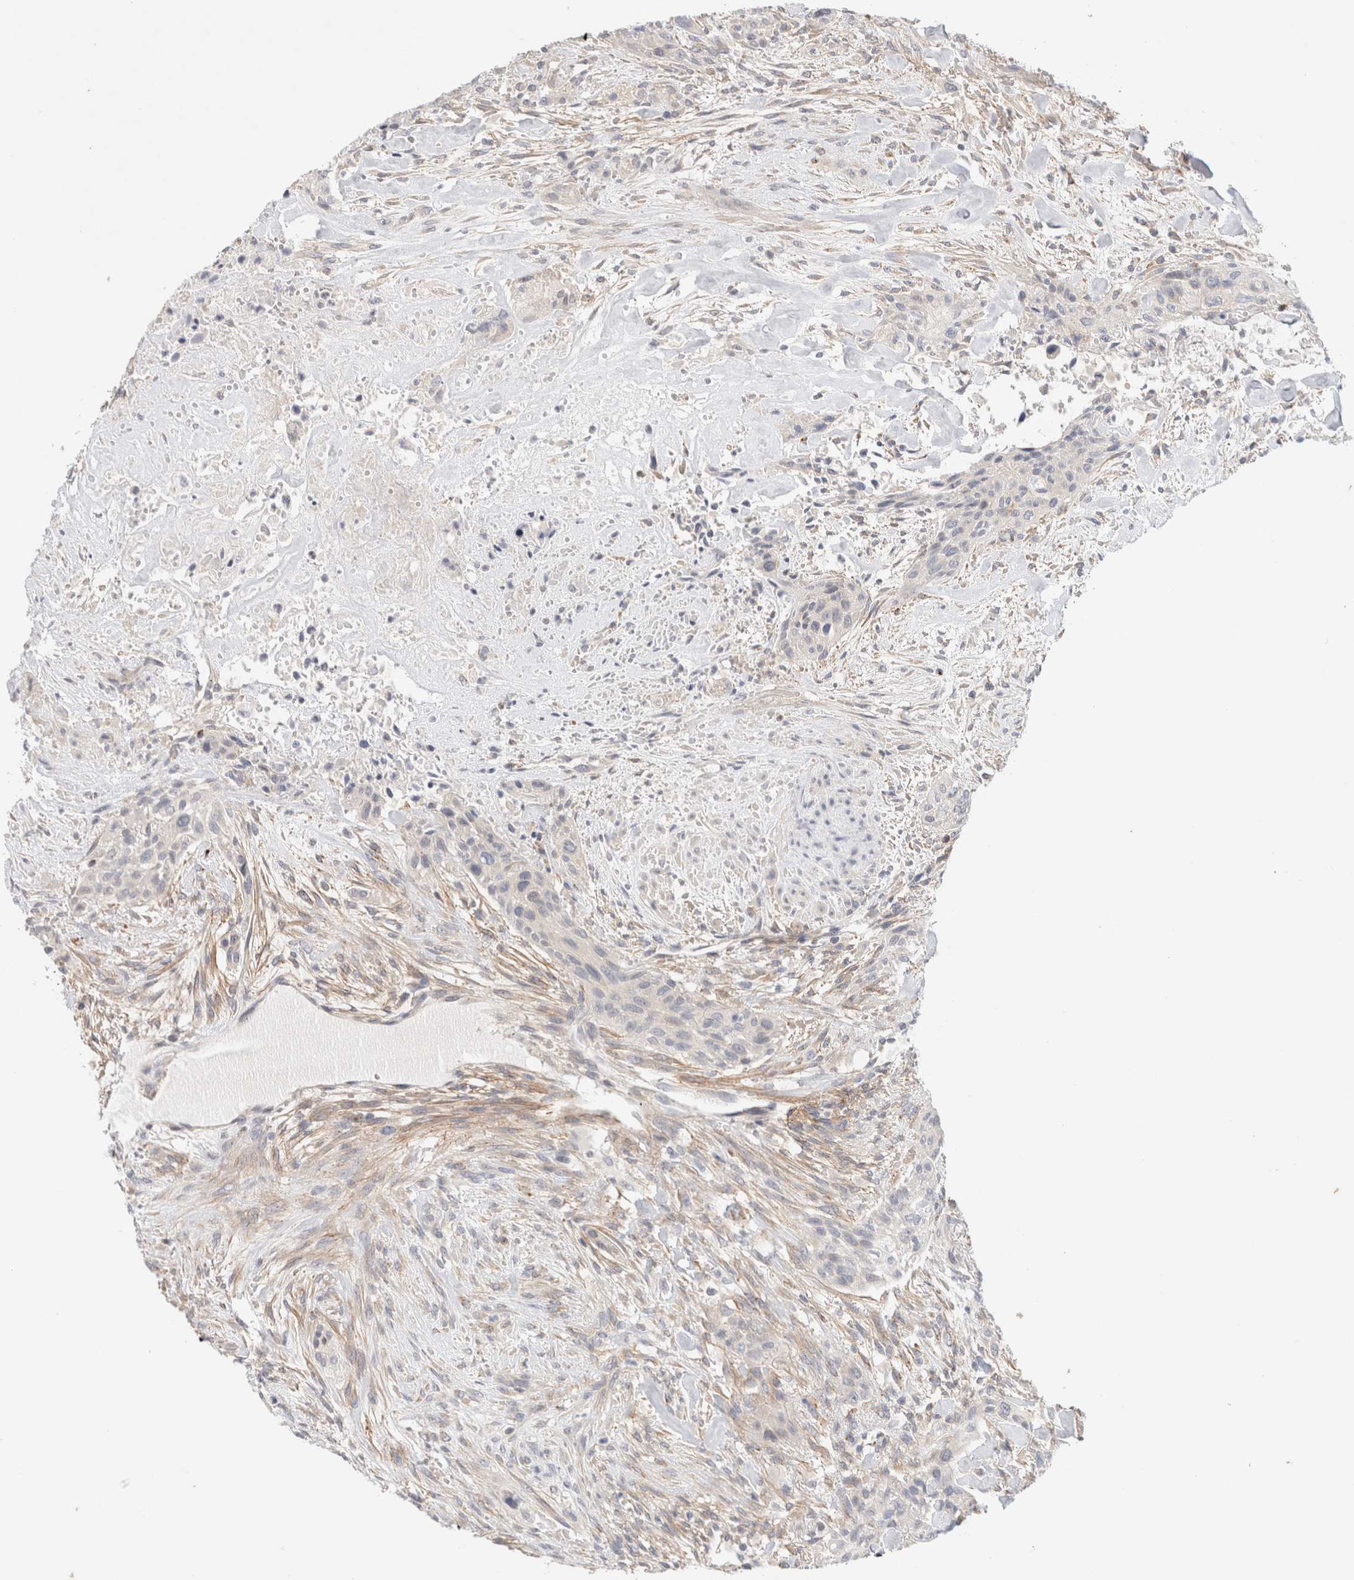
{"staining": {"intensity": "negative", "quantity": "none", "location": "none"}, "tissue": "urothelial cancer", "cell_type": "Tumor cells", "image_type": "cancer", "snomed": [{"axis": "morphology", "description": "Urothelial carcinoma, High grade"}, {"axis": "topography", "description": "Urinary bladder"}], "caption": "Urothelial cancer was stained to show a protein in brown. There is no significant positivity in tumor cells.", "gene": "SPRTN", "patient": {"sex": "male", "age": 35}}